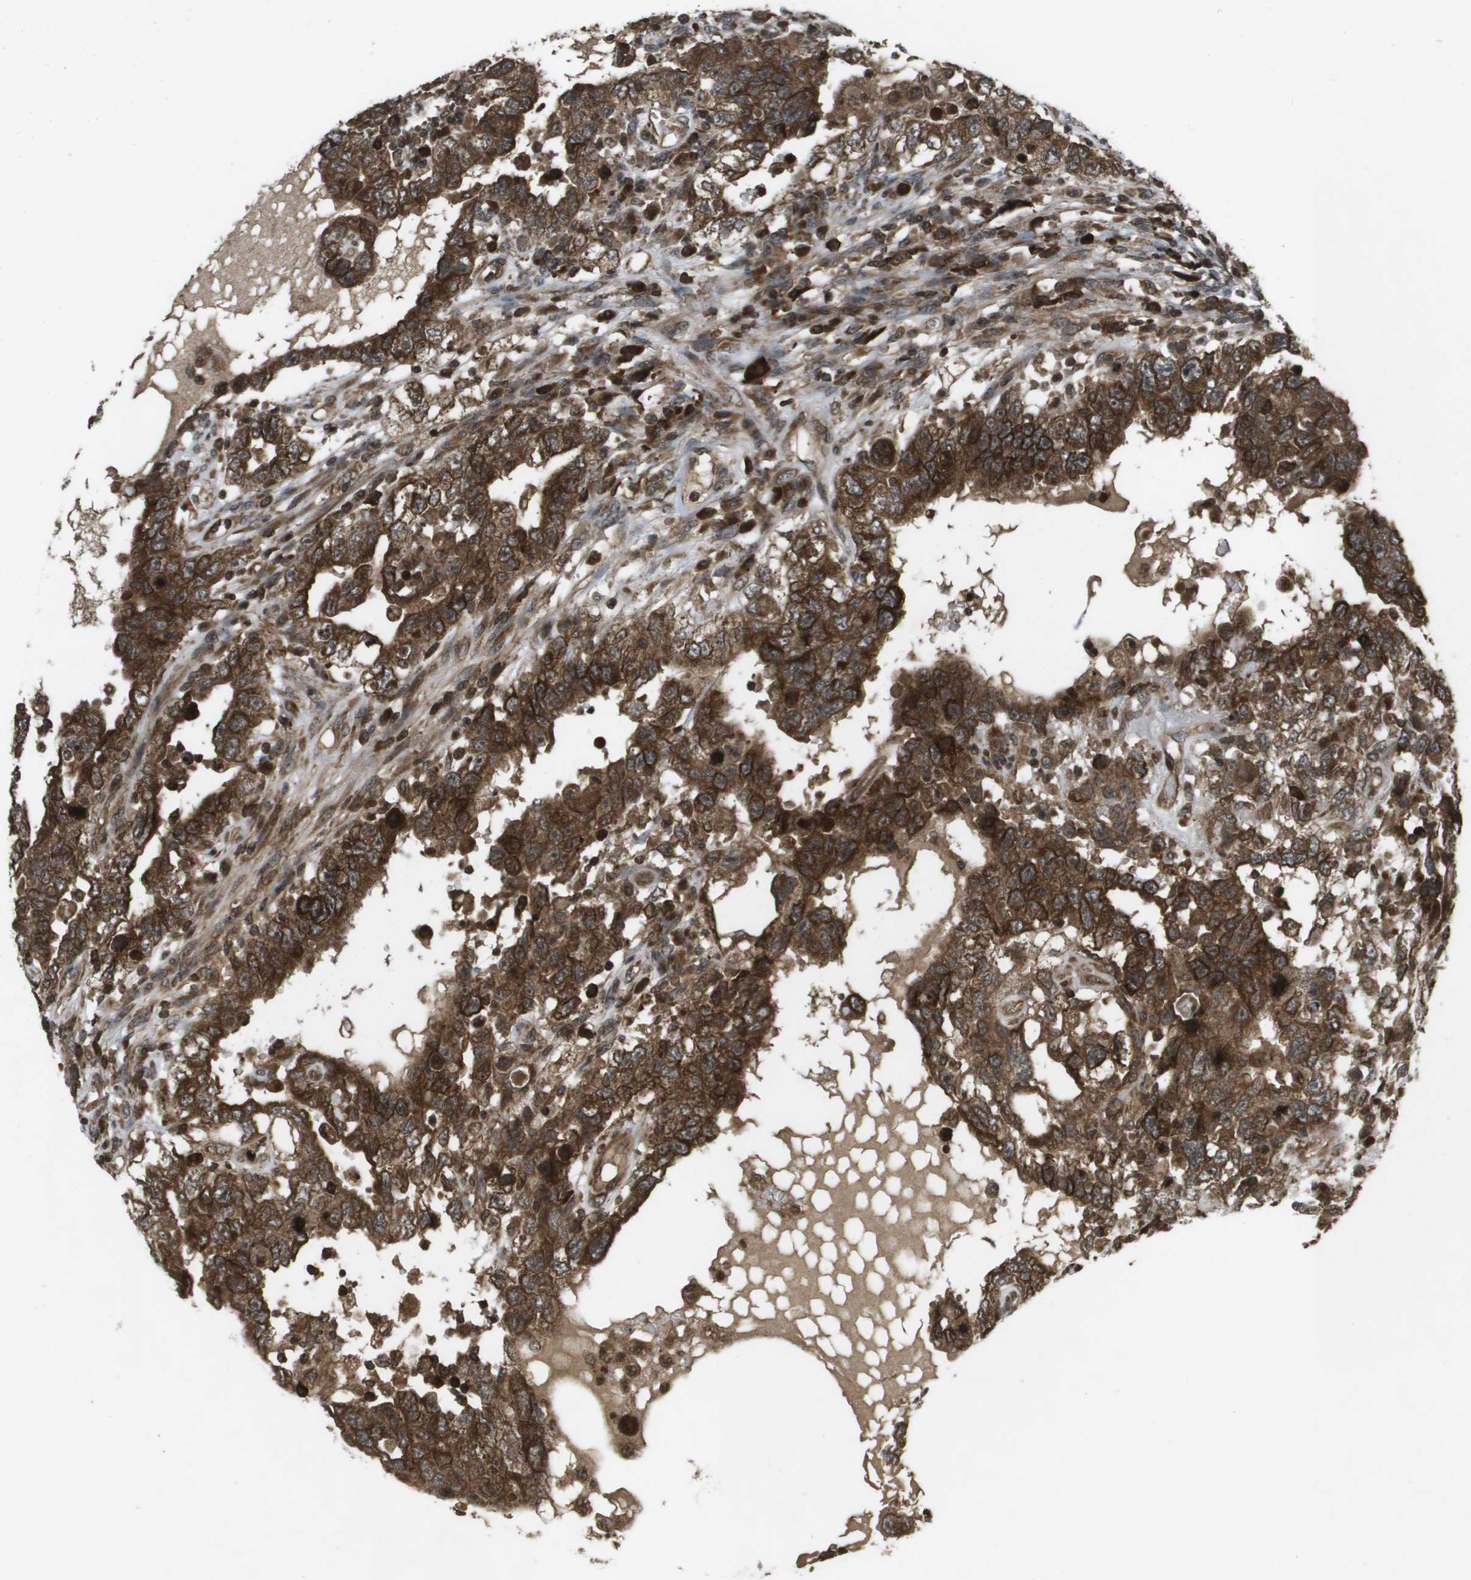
{"staining": {"intensity": "strong", "quantity": ">75%", "location": "cytoplasmic/membranous"}, "tissue": "testis cancer", "cell_type": "Tumor cells", "image_type": "cancer", "snomed": [{"axis": "morphology", "description": "Carcinoma, Embryonal, NOS"}, {"axis": "topography", "description": "Testis"}], "caption": "IHC (DAB (3,3'-diaminobenzidine)) staining of human embryonal carcinoma (testis) shows strong cytoplasmic/membranous protein staining in approximately >75% of tumor cells.", "gene": "KIF11", "patient": {"sex": "male", "age": 26}}